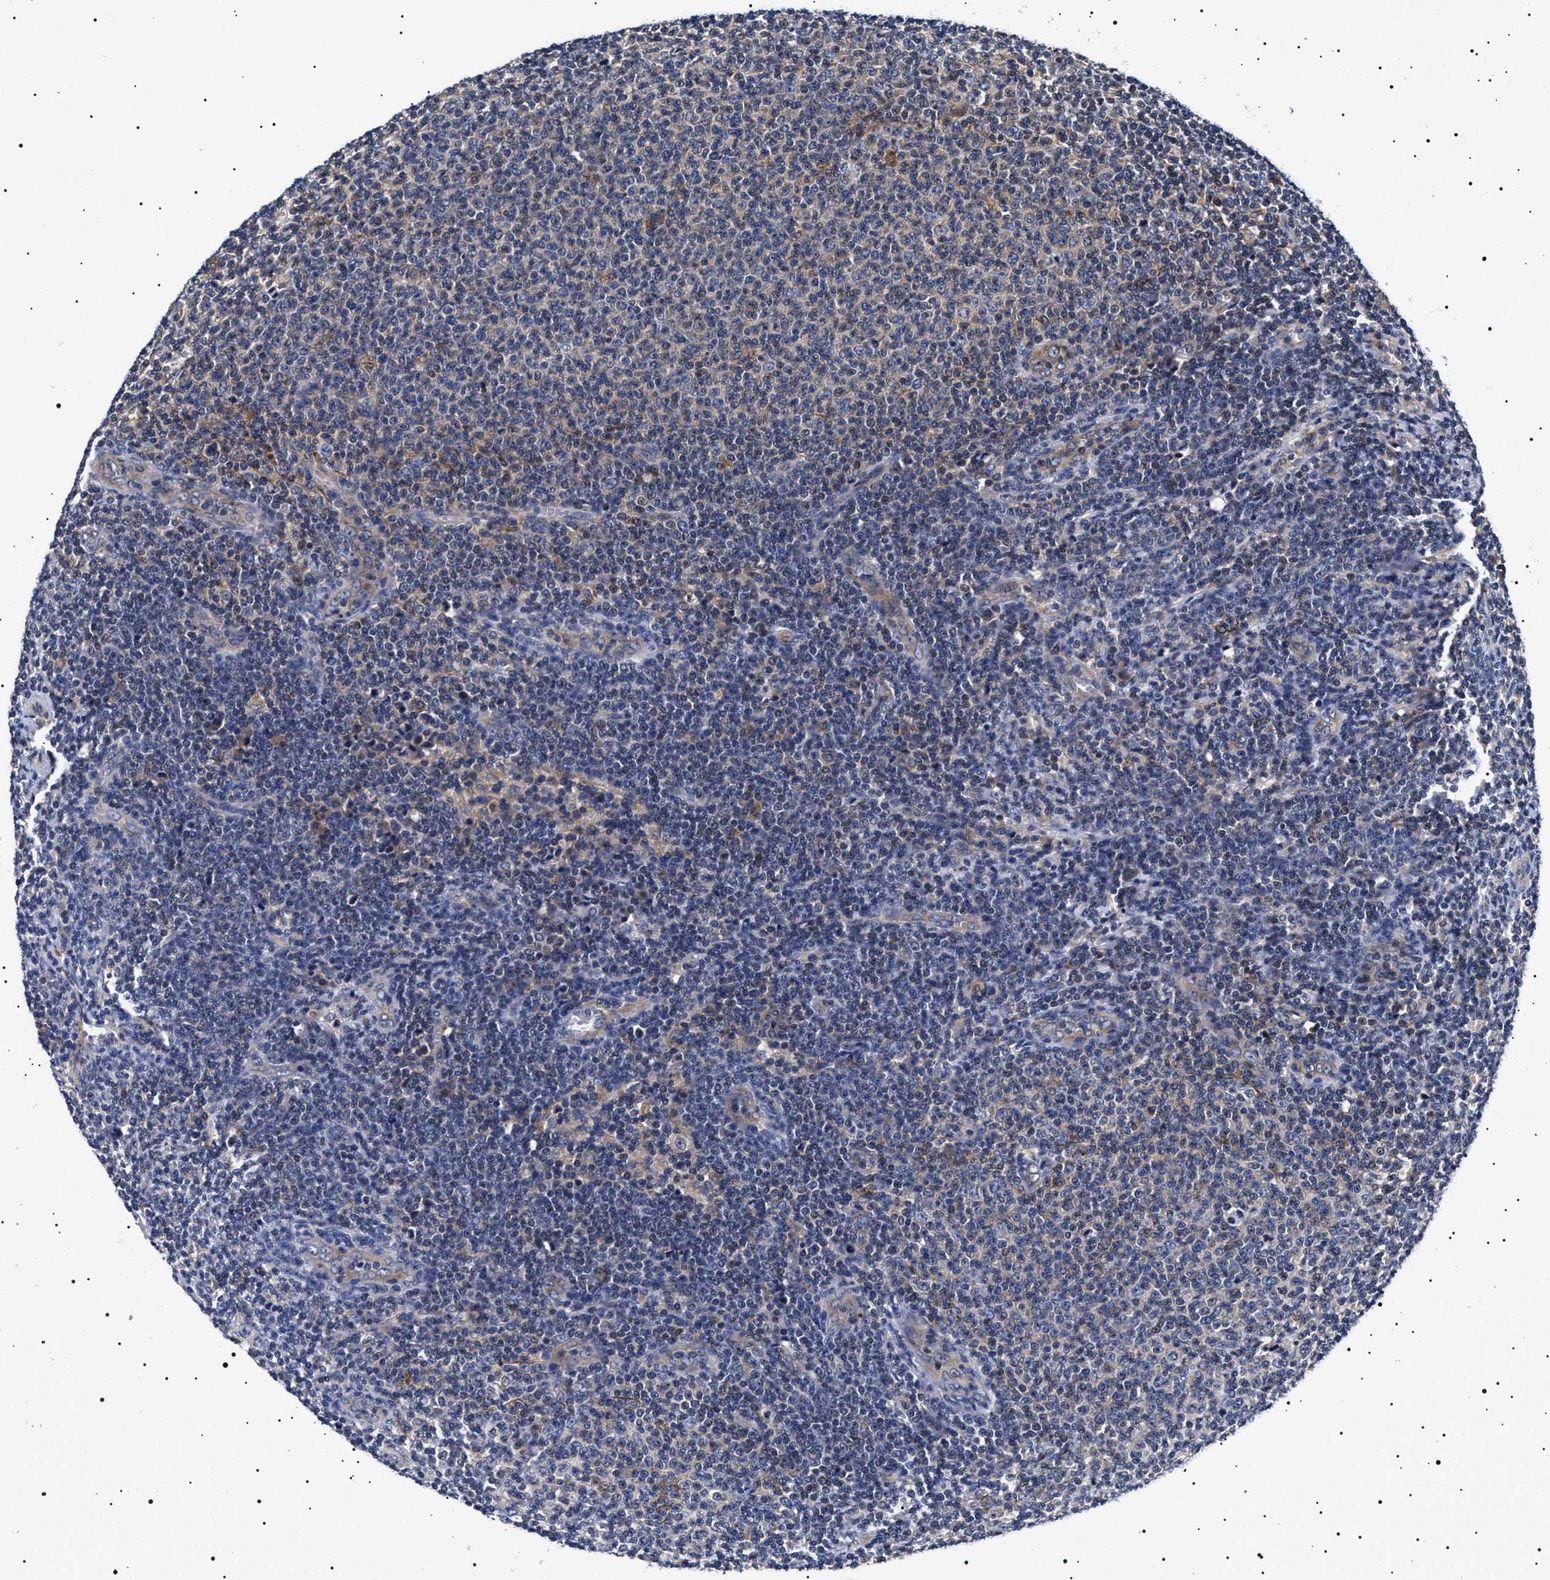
{"staining": {"intensity": "negative", "quantity": "none", "location": "none"}, "tissue": "lymphoma", "cell_type": "Tumor cells", "image_type": "cancer", "snomed": [{"axis": "morphology", "description": "Malignant lymphoma, non-Hodgkin's type, Low grade"}, {"axis": "topography", "description": "Lymph node"}], "caption": "IHC histopathology image of neoplastic tissue: human malignant lymphoma, non-Hodgkin's type (low-grade) stained with DAB shows no significant protein expression in tumor cells. (DAB immunohistochemistry (IHC) with hematoxylin counter stain).", "gene": "SLC4A7", "patient": {"sex": "male", "age": 66}}